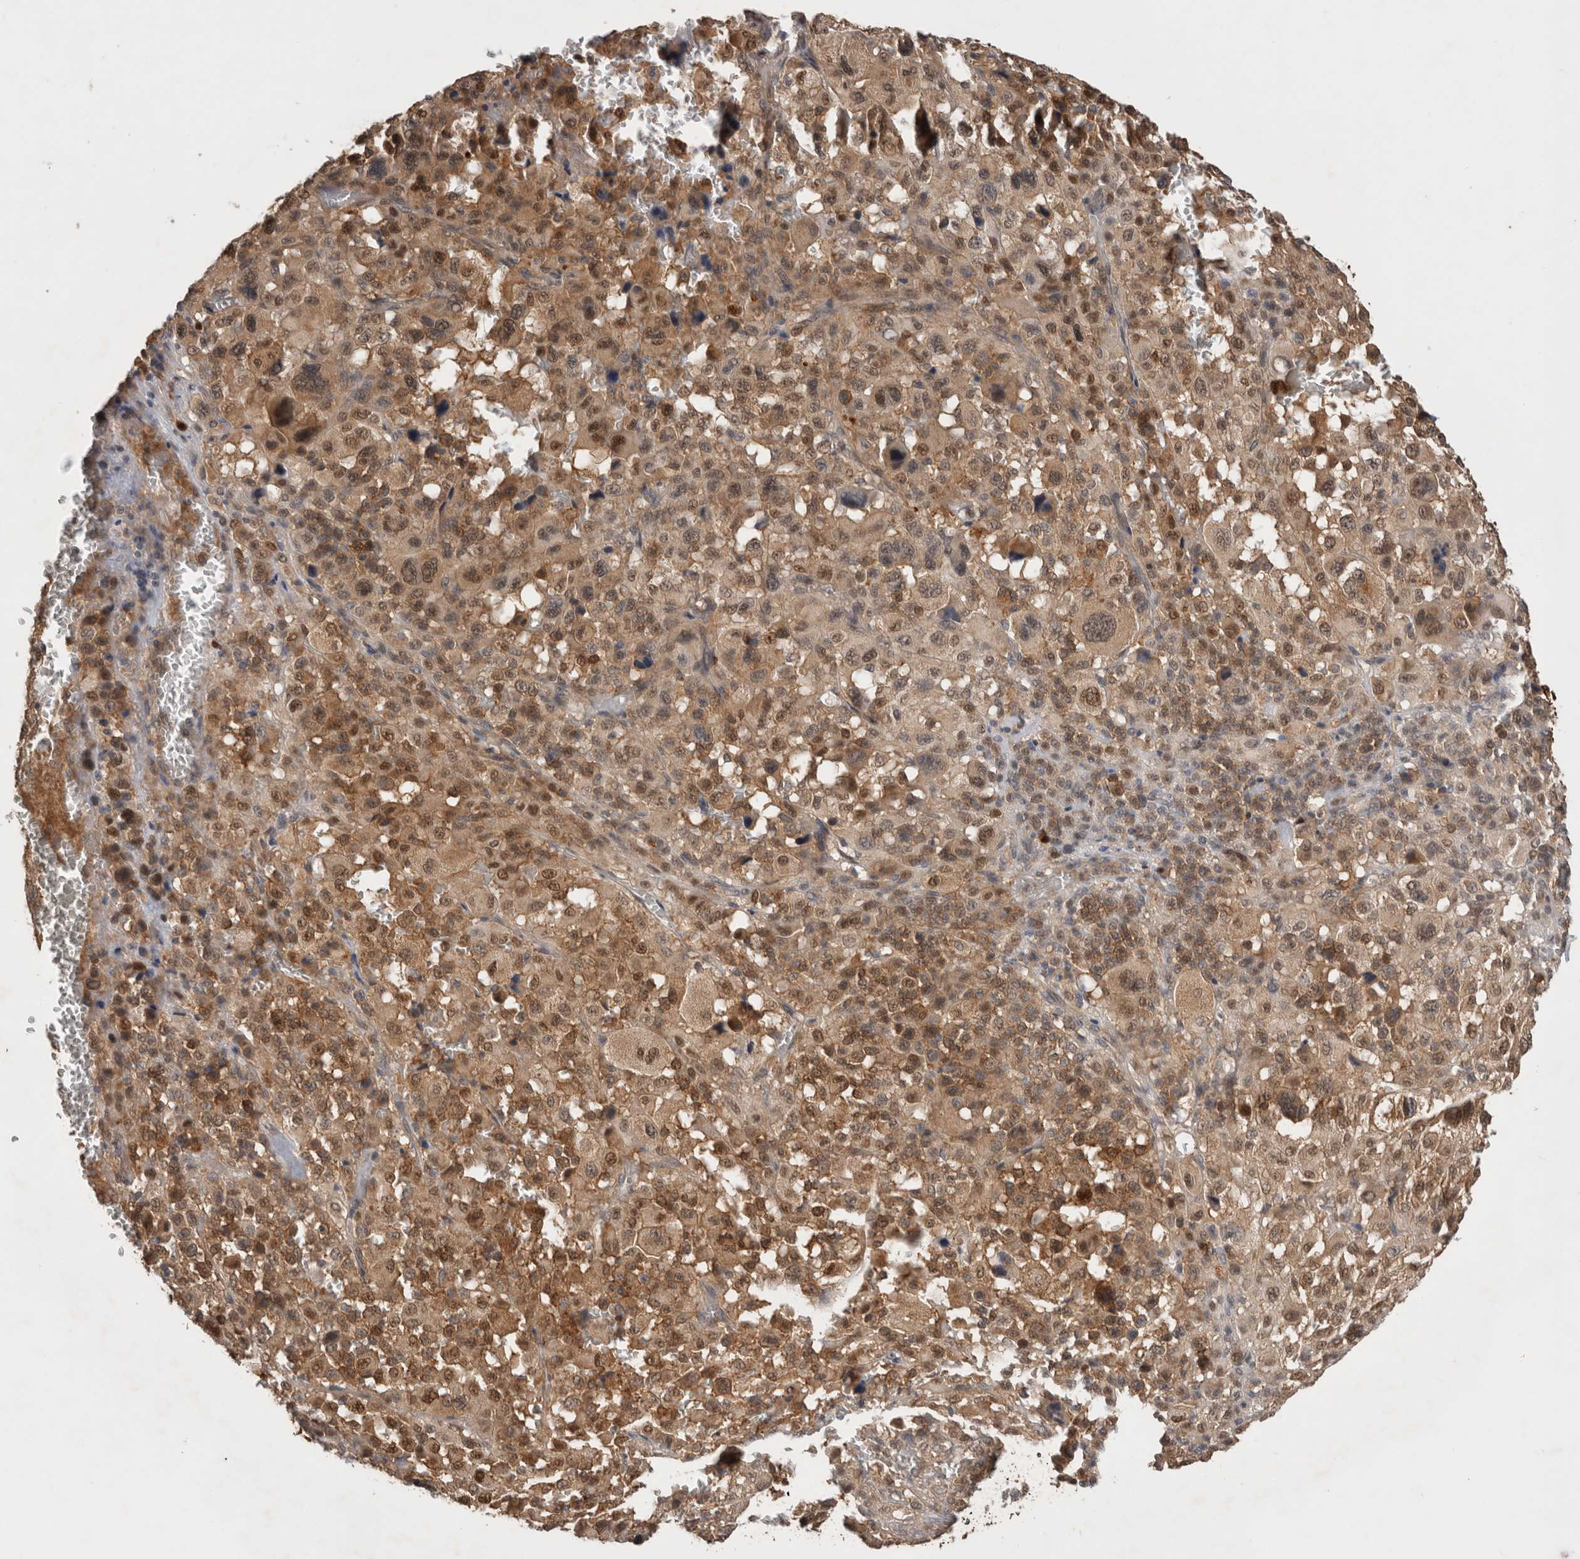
{"staining": {"intensity": "moderate", "quantity": "25%-75%", "location": "cytoplasmic/membranous,nuclear"}, "tissue": "melanoma", "cell_type": "Tumor cells", "image_type": "cancer", "snomed": [{"axis": "morphology", "description": "Malignant melanoma, Metastatic site"}, {"axis": "topography", "description": "Skin"}], "caption": "This micrograph demonstrates immunohistochemistry (IHC) staining of melanoma, with medium moderate cytoplasmic/membranous and nuclear expression in about 25%-75% of tumor cells.", "gene": "OTUD7B", "patient": {"sex": "female", "age": 74}}